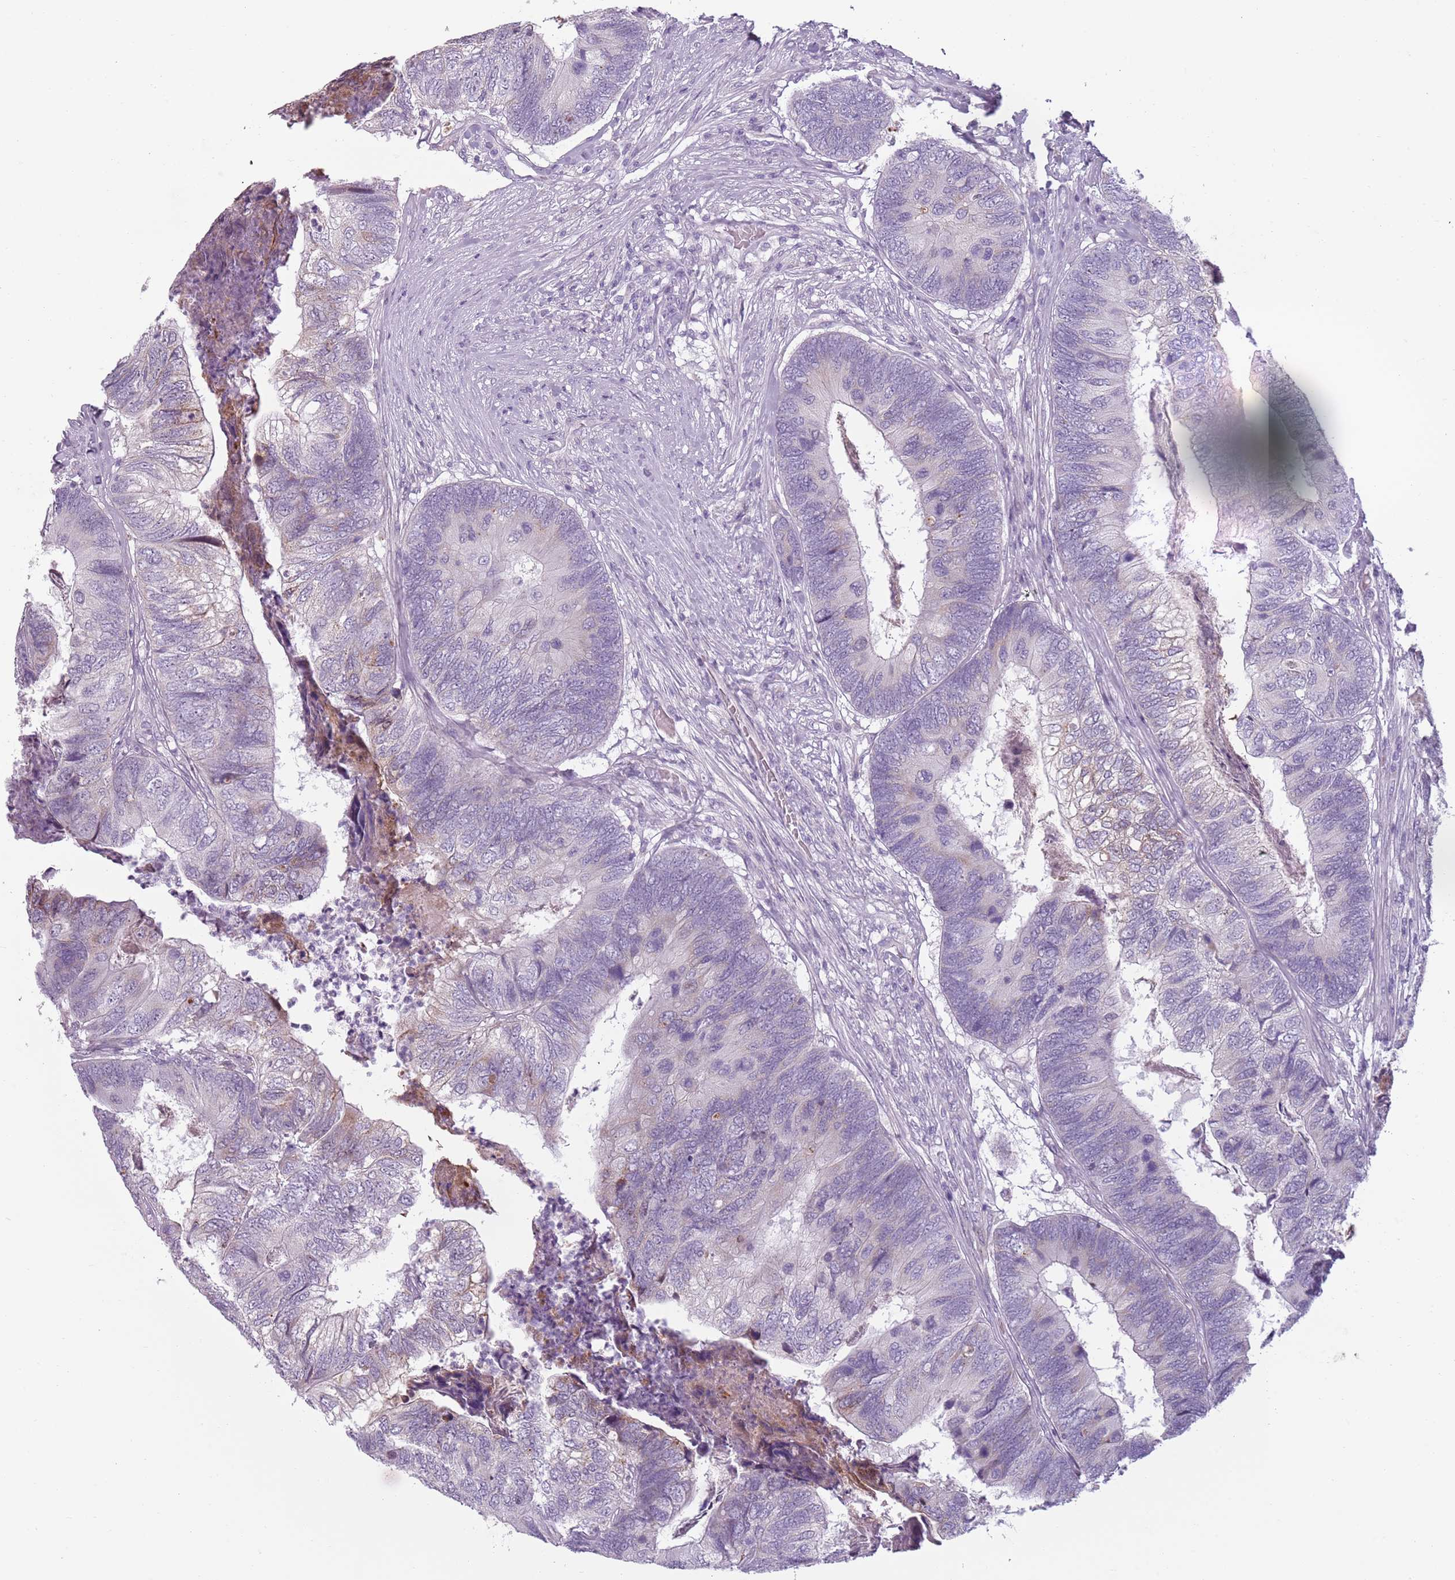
{"staining": {"intensity": "weak", "quantity": "<25%", "location": "cytoplasmic/membranous"}, "tissue": "colorectal cancer", "cell_type": "Tumor cells", "image_type": "cancer", "snomed": [{"axis": "morphology", "description": "Adenocarcinoma, NOS"}, {"axis": "topography", "description": "Colon"}], "caption": "Micrograph shows no significant protein positivity in tumor cells of colorectal cancer.", "gene": "MEGF8", "patient": {"sex": "female", "age": 67}}